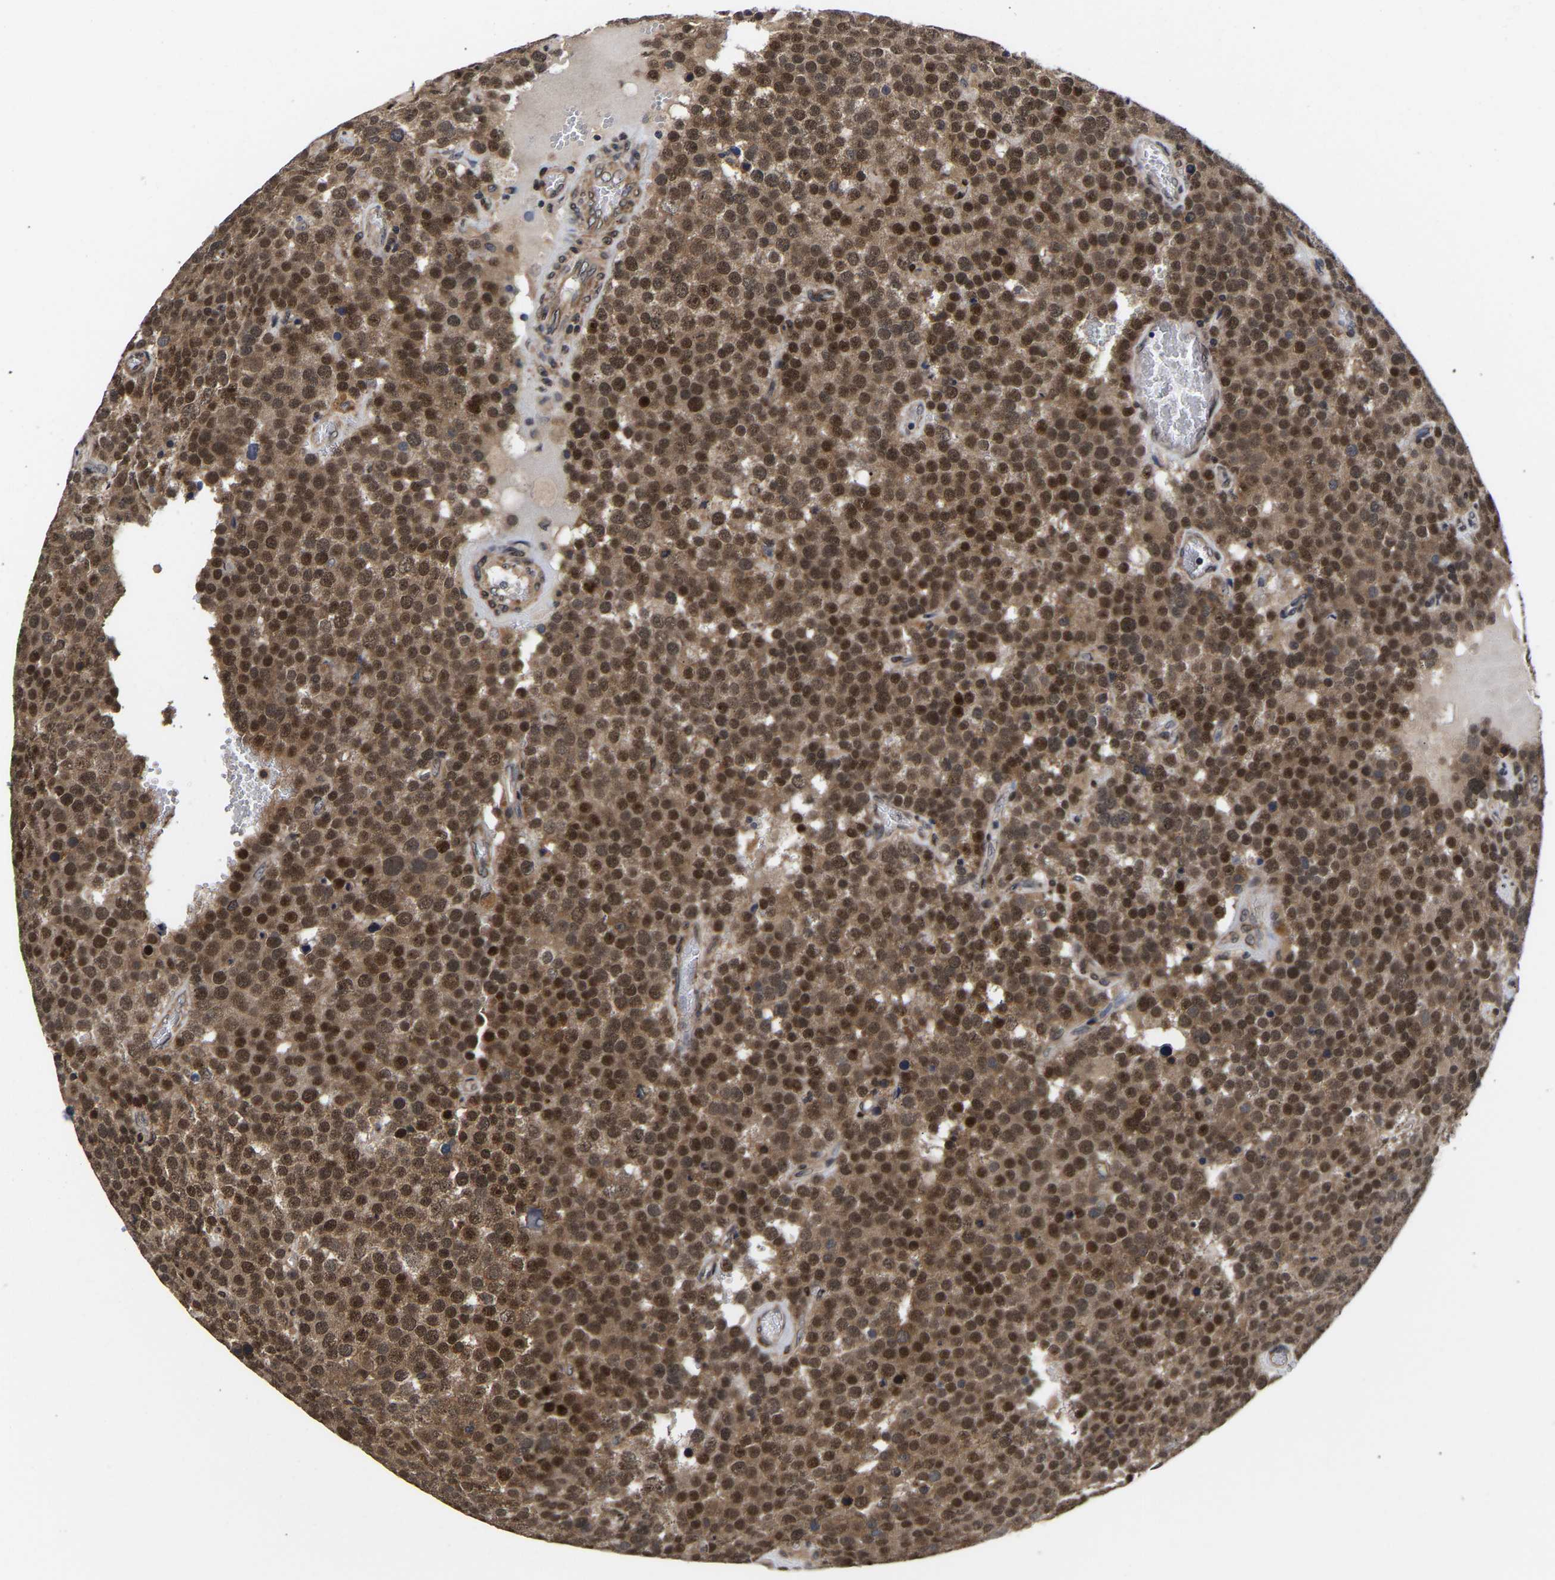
{"staining": {"intensity": "strong", "quantity": ">75%", "location": "cytoplasmic/membranous,nuclear"}, "tissue": "testis cancer", "cell_type": "Tumor cells", "image_type": "cancer", "snomed": [{"axis": "morphology", "description": "Normal tissue, NOS"}, {"axis": "morphology", "description": "Seminoma, NOS"}, {"axis": "topography", "description": "Testis"}], "caption": "Immunohistochemical staining of human testis cancer reveals strong cytoplasmic/membranous and nuclear protein positivity in approximately >75% of tumor cells.", "gene": "METTL16", "patient": {"sex": "male", "age": 71}}